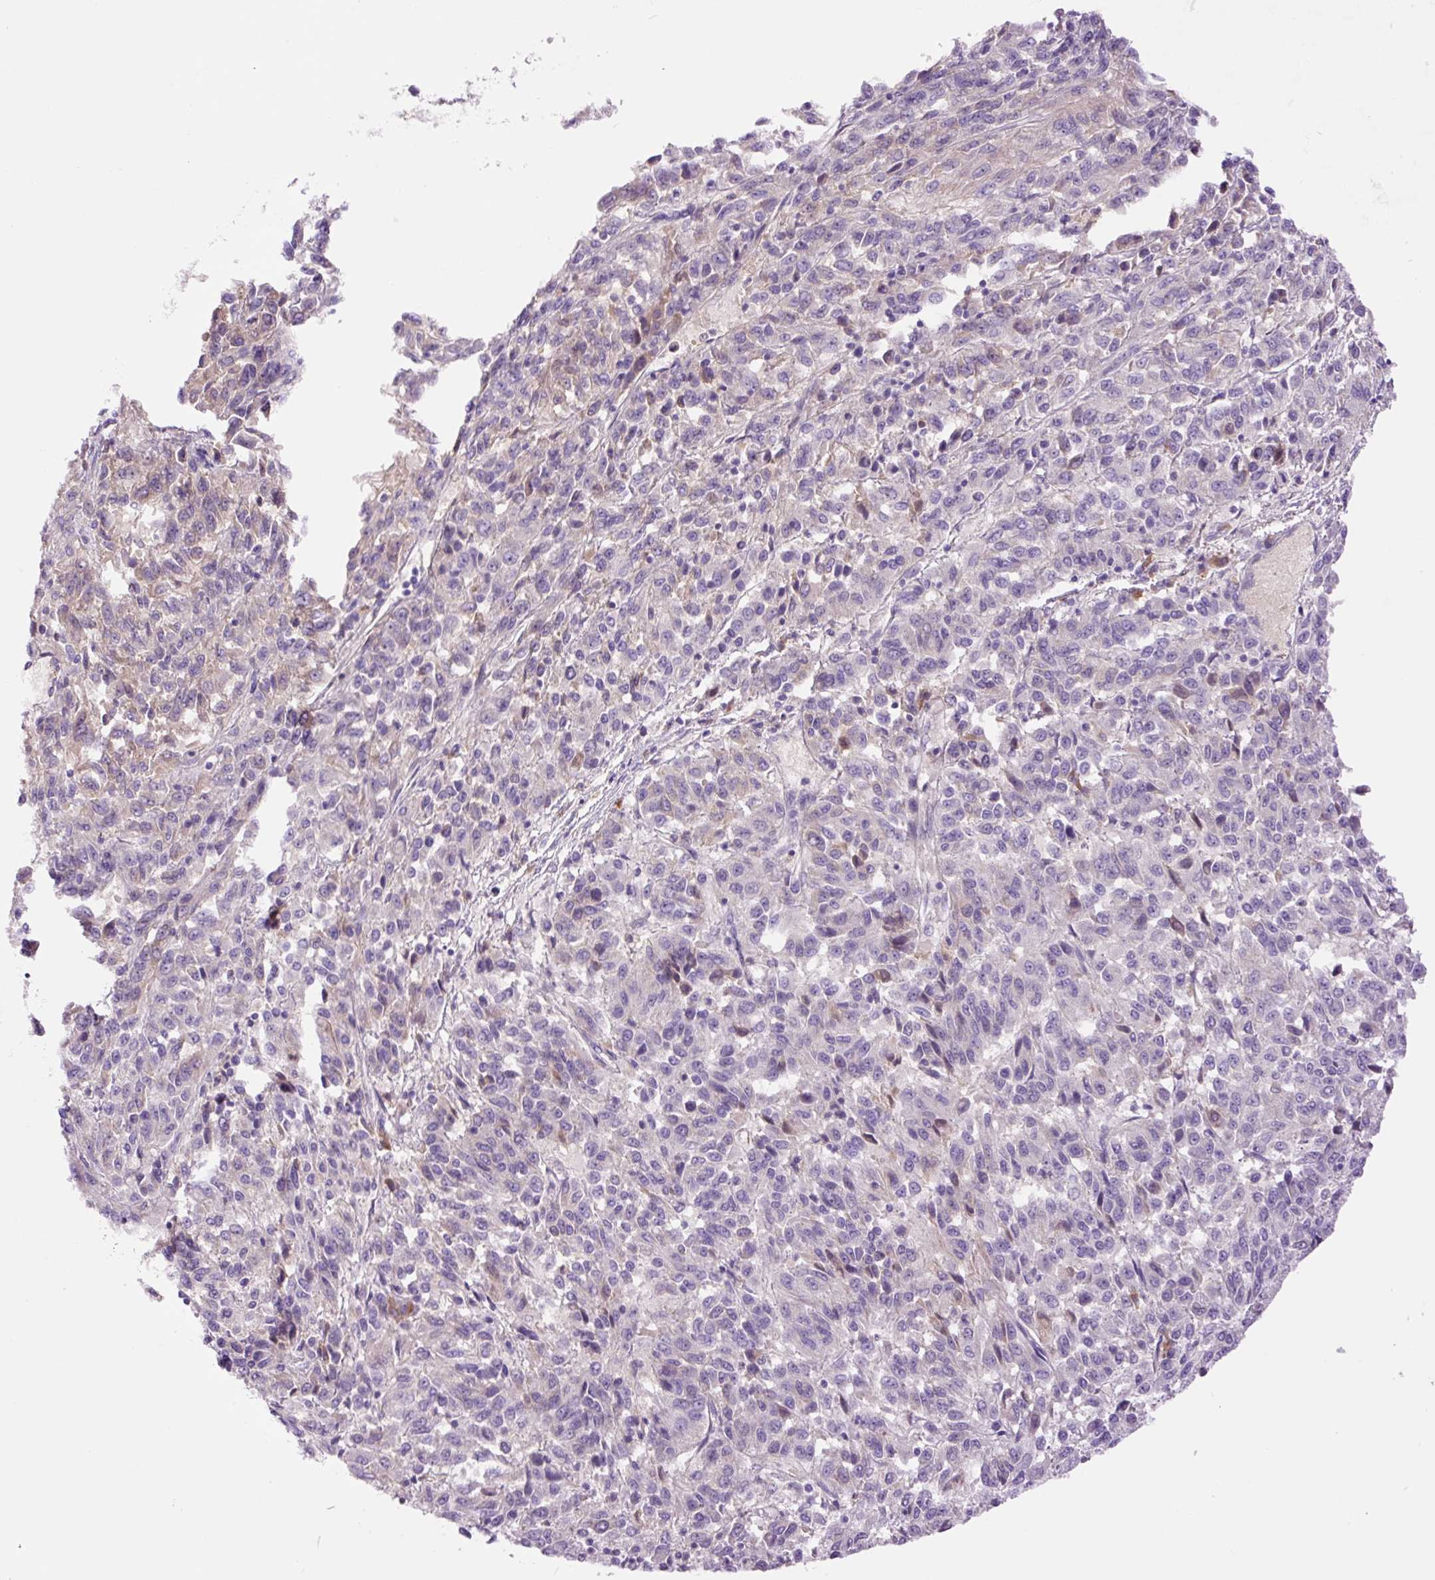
{"staining": {"intensity": "negative", "quantity": "none", "location": "none"}, "tissue": "melanoma", "cell_type": "Tumor cells", "image_type": "cancer", "snomed": [{"axis": "morphology", "description": "Malignant melanoma, Metastatic site"}, {"axis": "topography", "description": "Lung"}], "caption": "DAB (3,3'-diaminobenzidine) immunohistochemical staining of melanoma shows no significant expression in tumor cells.", "gene": "DPPA4", "patient": {"sex": "male", "age": 64}}